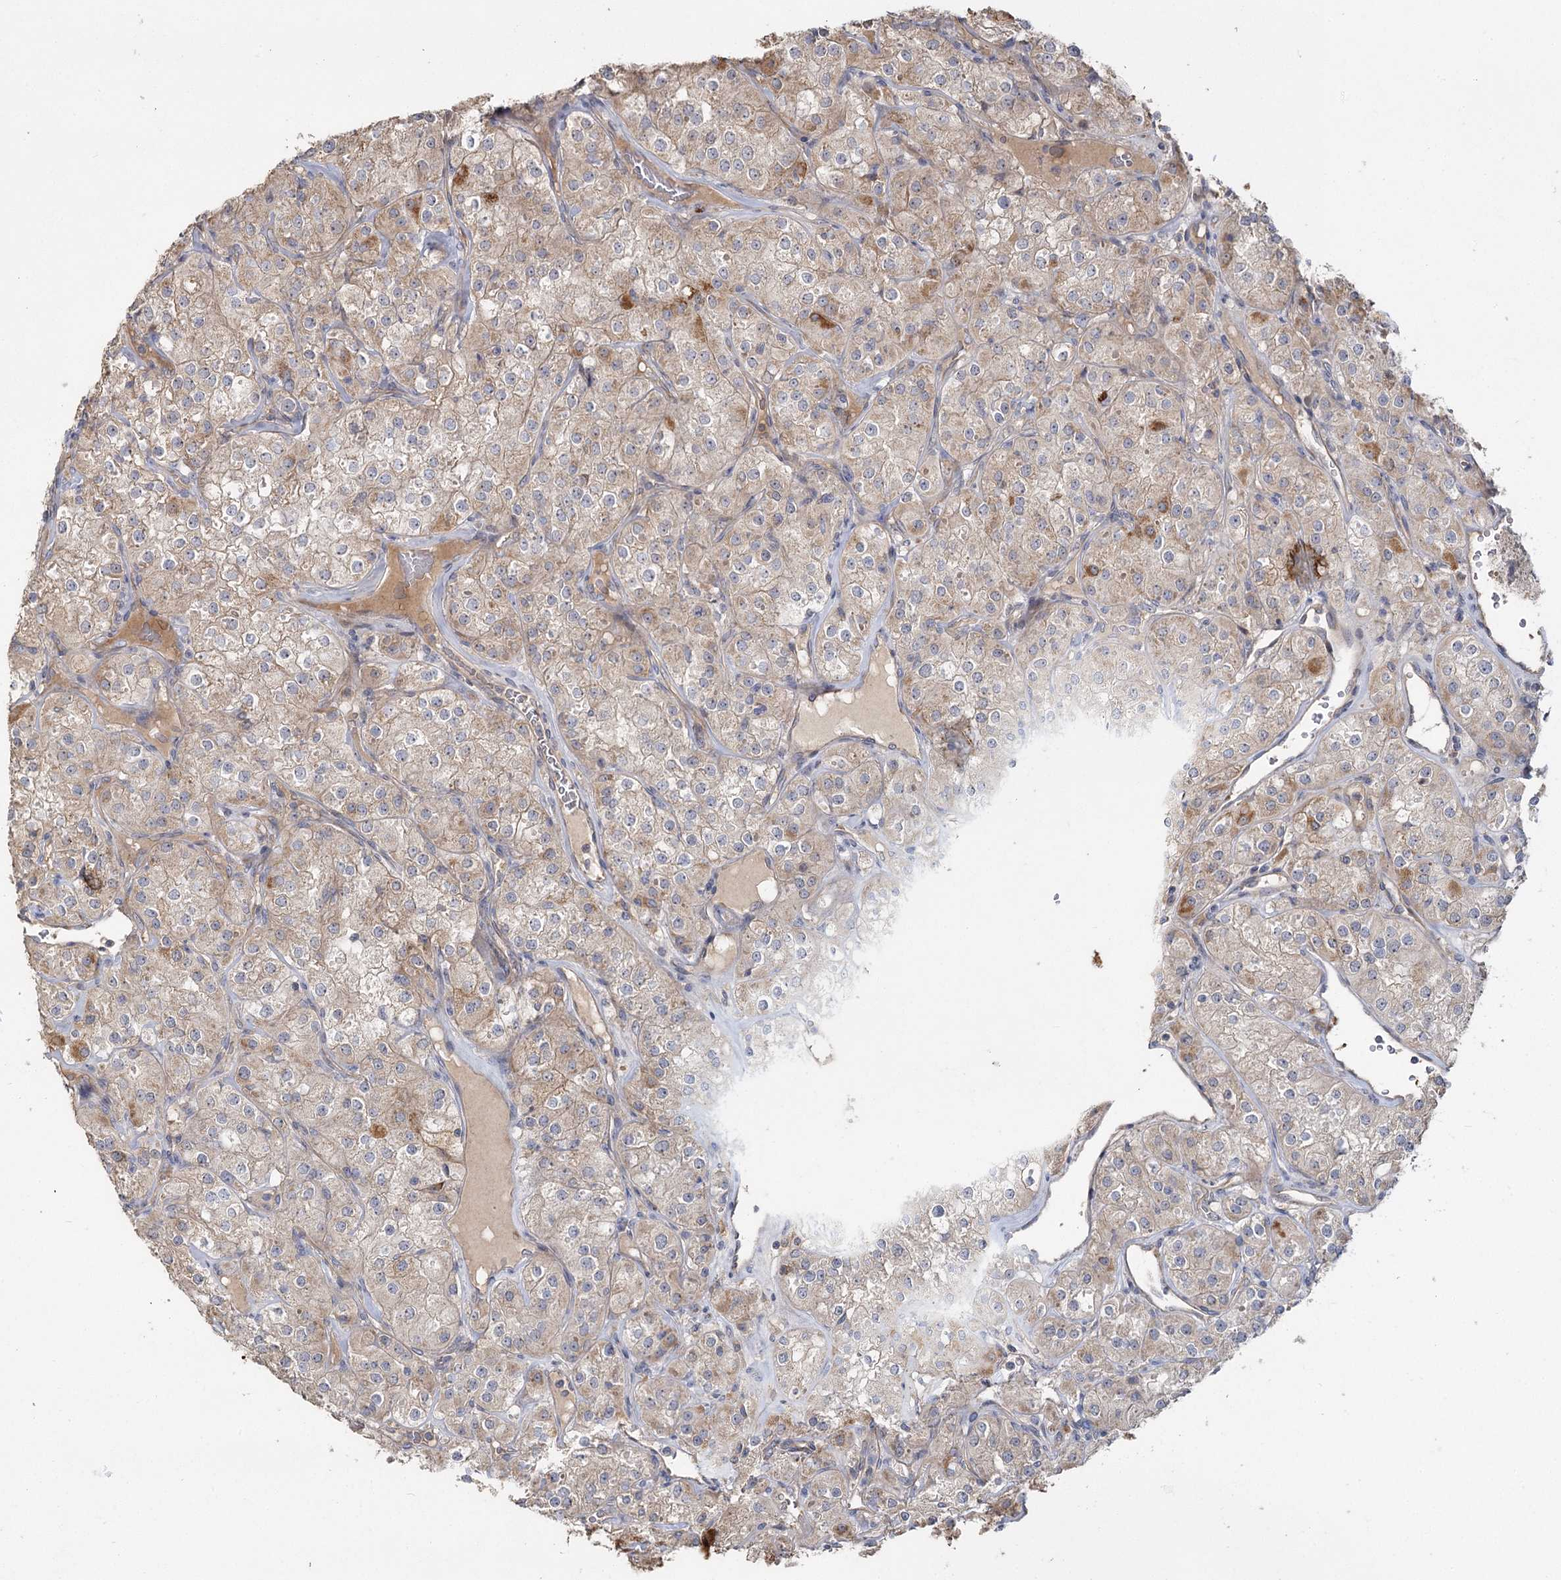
{"staining": {"intensity": "weak", "quantity": "25%-75%", "location": "cytoplasmic/membranous"}, "tissue": "renal cancer", "cell_type": "Tumor cells", "image_type": "cancer", "snomed": [{"axis": "morphology", "description": "Adenocarcinoma, NOS"}, {"axis": "topography", "description": "Kidney"}], "caption": "IHC image of neoplastic tissue: human renal adenocarcinoma stained using immunohistochemistry (IHC) displays low levels of weak protein expression localized specifically in the cytoplasmic/membranous of tumor cells, appearing as a cytoplasmic/membranous brown color.", "gene": "ANGPTL5", "patient": {"sex": "male", "age": 77}}